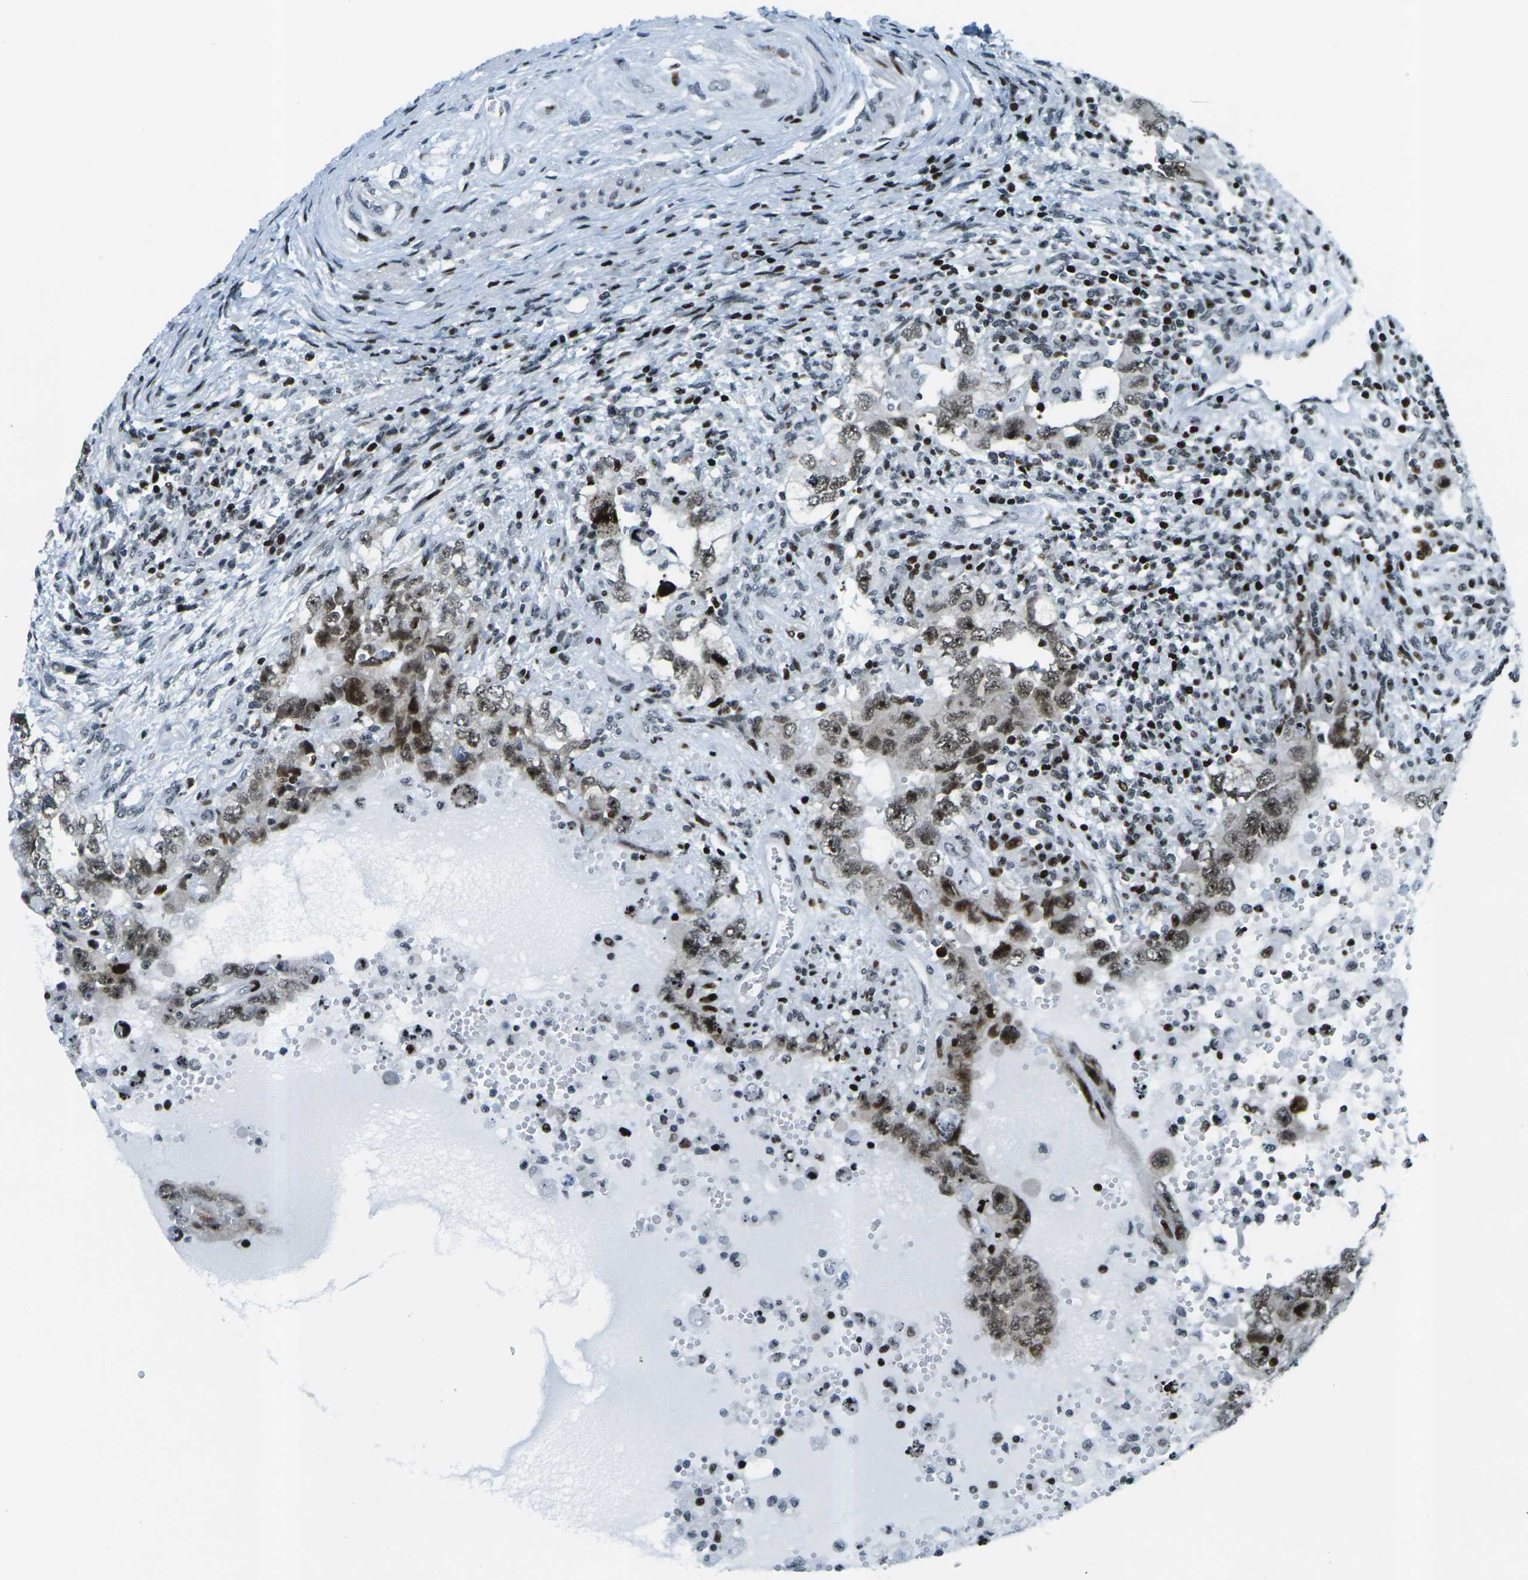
{"staining": {"intensity": "moderate", "quantity": ">75%", "location": "nuclear"}, "tissue": "testis cancer", "cell_type": "Tumor cells", "image_type": "cancer", "snomed": [{"axis": "morphology", "description": "Carcinoma, Embryonal, NOS"}, {"axis": "topography", "description": "Testis"}], "caption": "Moderate nuclear protein staining is appreciated in approximately >75% of tumor cells in testis embryonal carcinoma.", "gene": "H3-3A", "patient": {"sex": "male", "age": 26}}